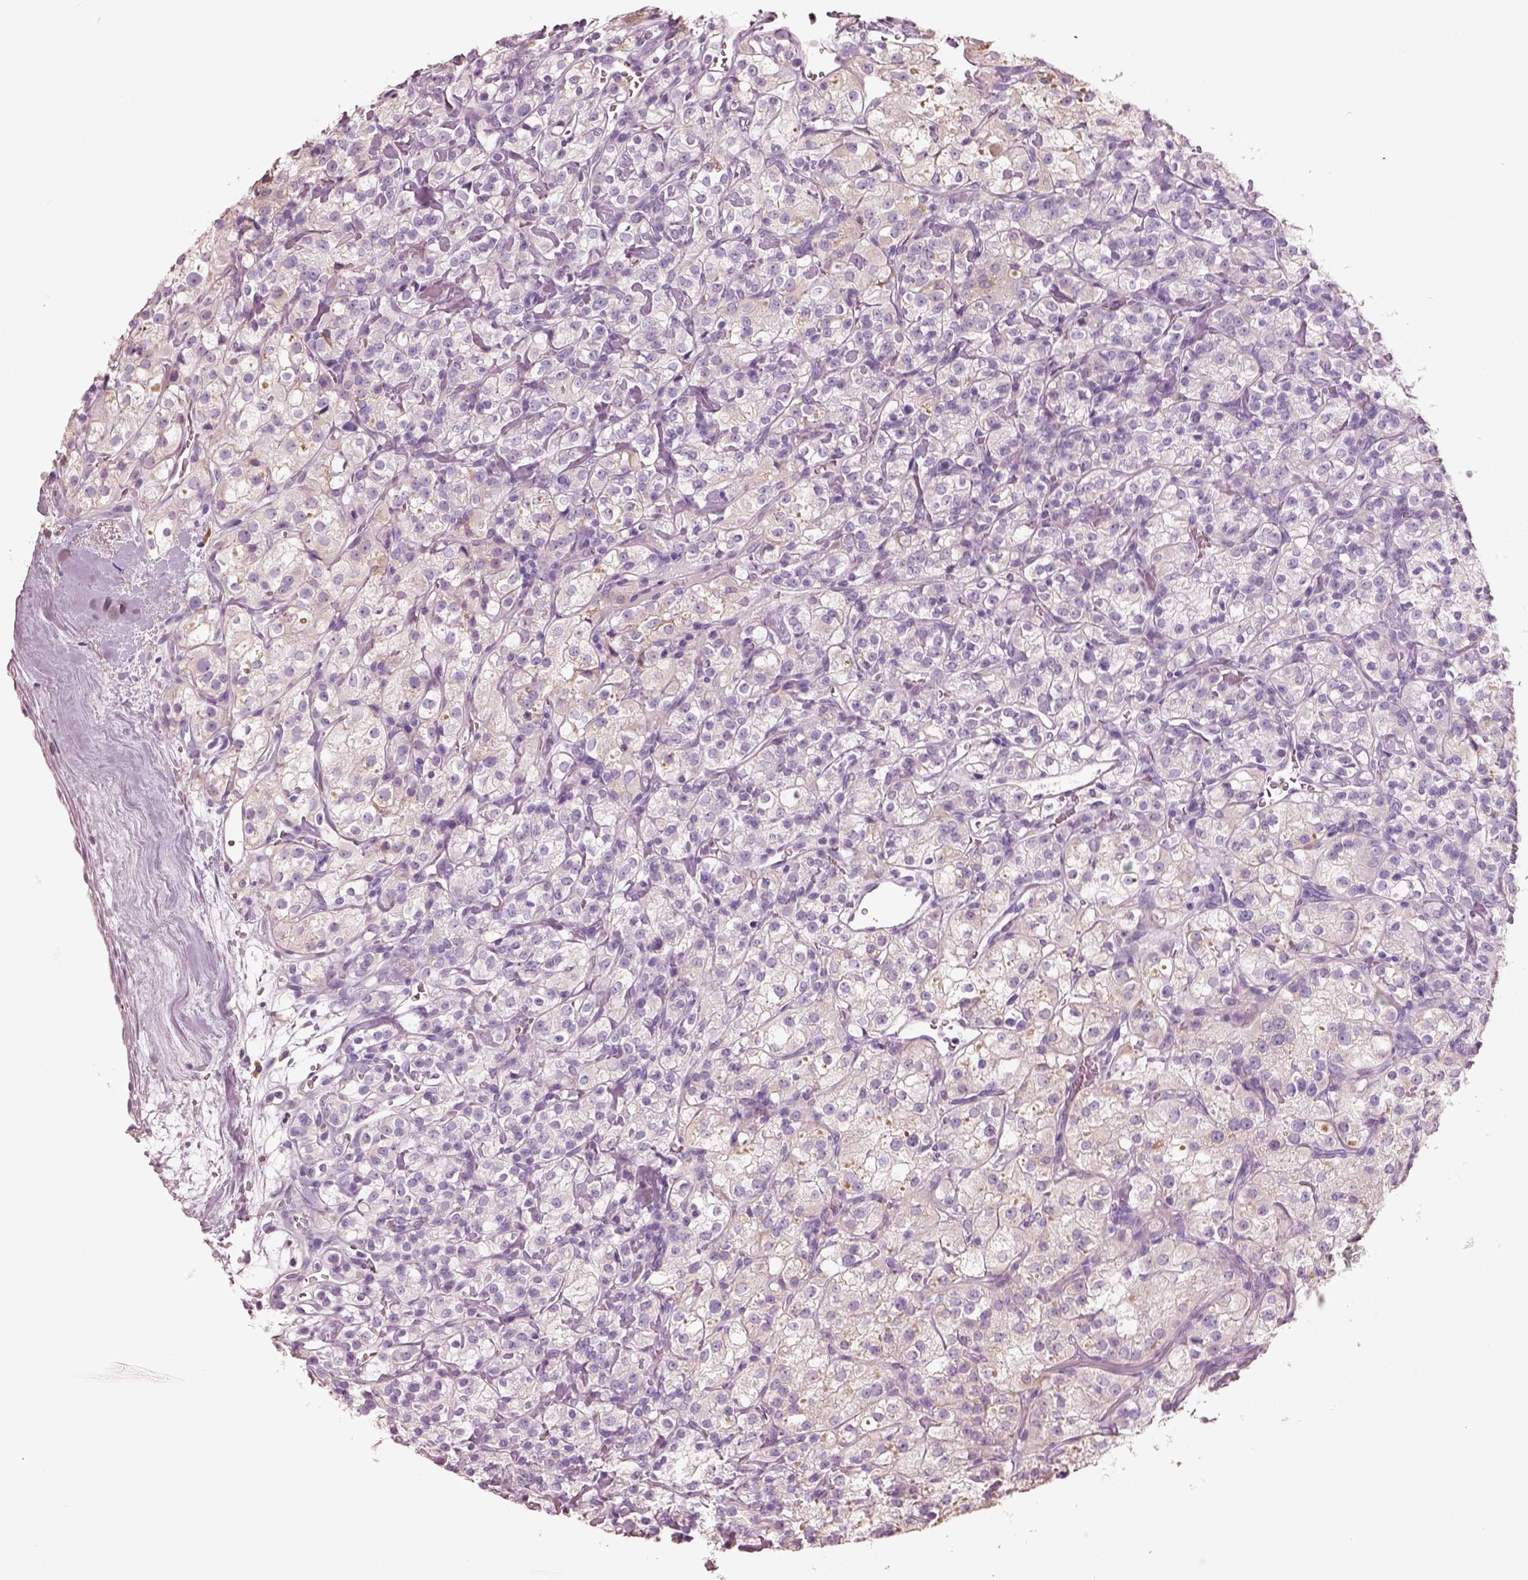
{"staining": {"intensity": "negative", "quantity": "none", "location": "none"}, "tissue": "renal cancer", "cell_type": "Tumor cells", "image_type": "cancer", "snomed": [{"axis": "morphology", "description": "Adenocarcinoma, NOS"}, {"axis": "topography", "description": "Kidney"}], "caption": "Immunohistochemical staining of human renal cancer shows no significant expression in tumor cells. (Stains: DAB (3,3'-diaminobenzidine) IHC with hematoxylin counter stain, Microscopy: brightfield microscopy at high magnification).", "gene": "PNOC", "patient": {"sex": "male", "age": 77}}